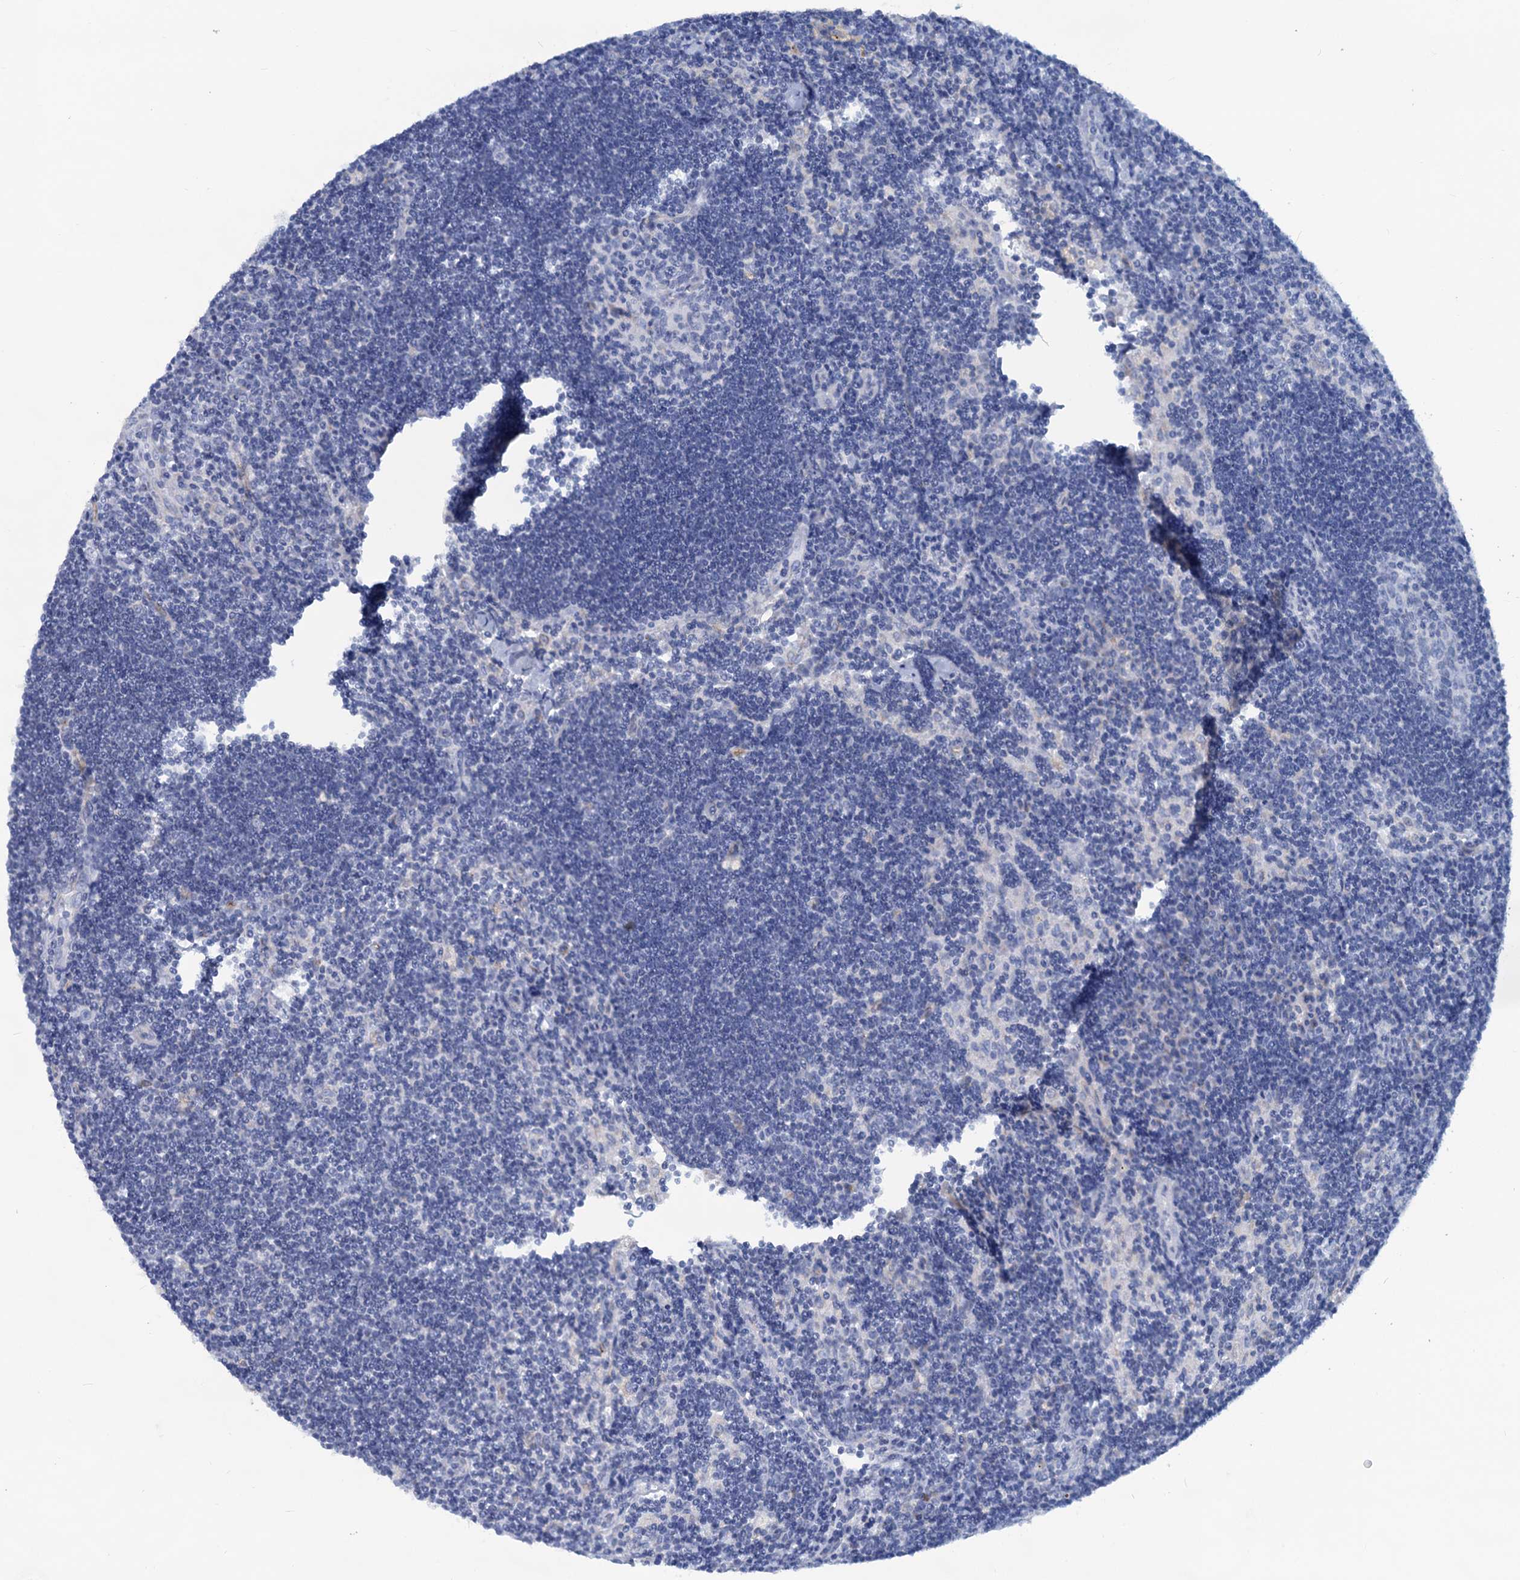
{"staining": {"intensity": "negative", "quantity": "none", "location": "none"}, "tissue": "lymph node", "cell_type": "Germinal center cells", "image_type": "normal", "snomed": [{"axis": "morphology", "description": "Normal tissue, NOS"}, {"axis": "topography", "description": "Lymph node"}], "caption": "Micrograph shows no significant protein staining in germinal center cells of benign lymph node. (Brightfield microscopy of DAB (3,3'-diaminobenzidine) IHC at high magnification).", "gene": "SLC1A3", "patient": {"sex": "male", "age": 24}}